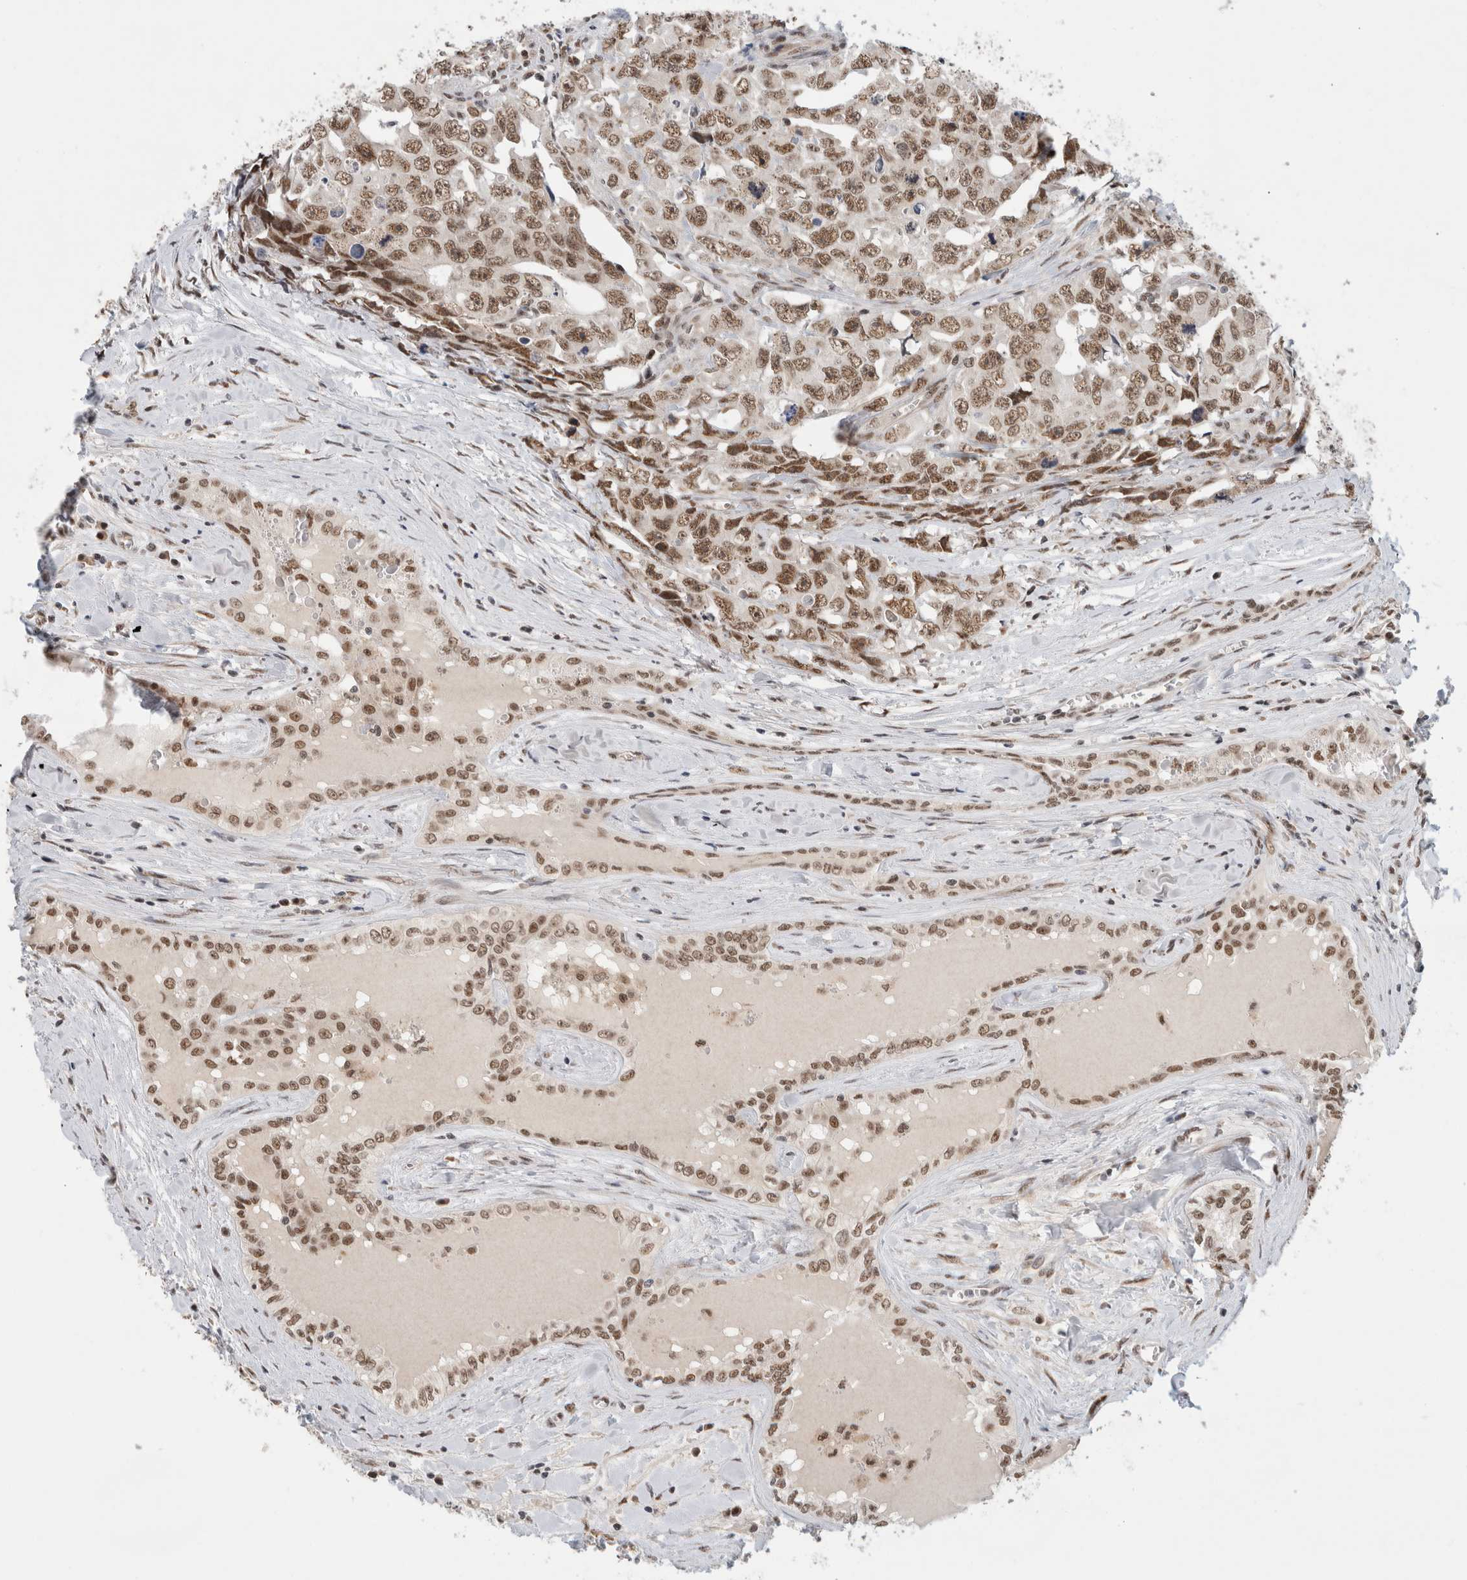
{"staining": {"intensity": "moderate", "quantity": ">75%", "location": "nuclear"}, "tissue": "testis cancer", "cell_type": "Tumor cells", "image_type": "cancer", "snomed": [{"axis": "morphology", "description": "Carcinoma, Embryonal, NOS"}, {"axis": "topography", "description": "Testis"}], "caption": "This photomicrograph reveals immunohistochemistry (IHC) staining of embryonal carcinoma (testis), with medium moderate nuclear positivity in about >75% of tumor cells.", "gene": "NCAPG2", "patient": {"sex": "male", "age": 28}}